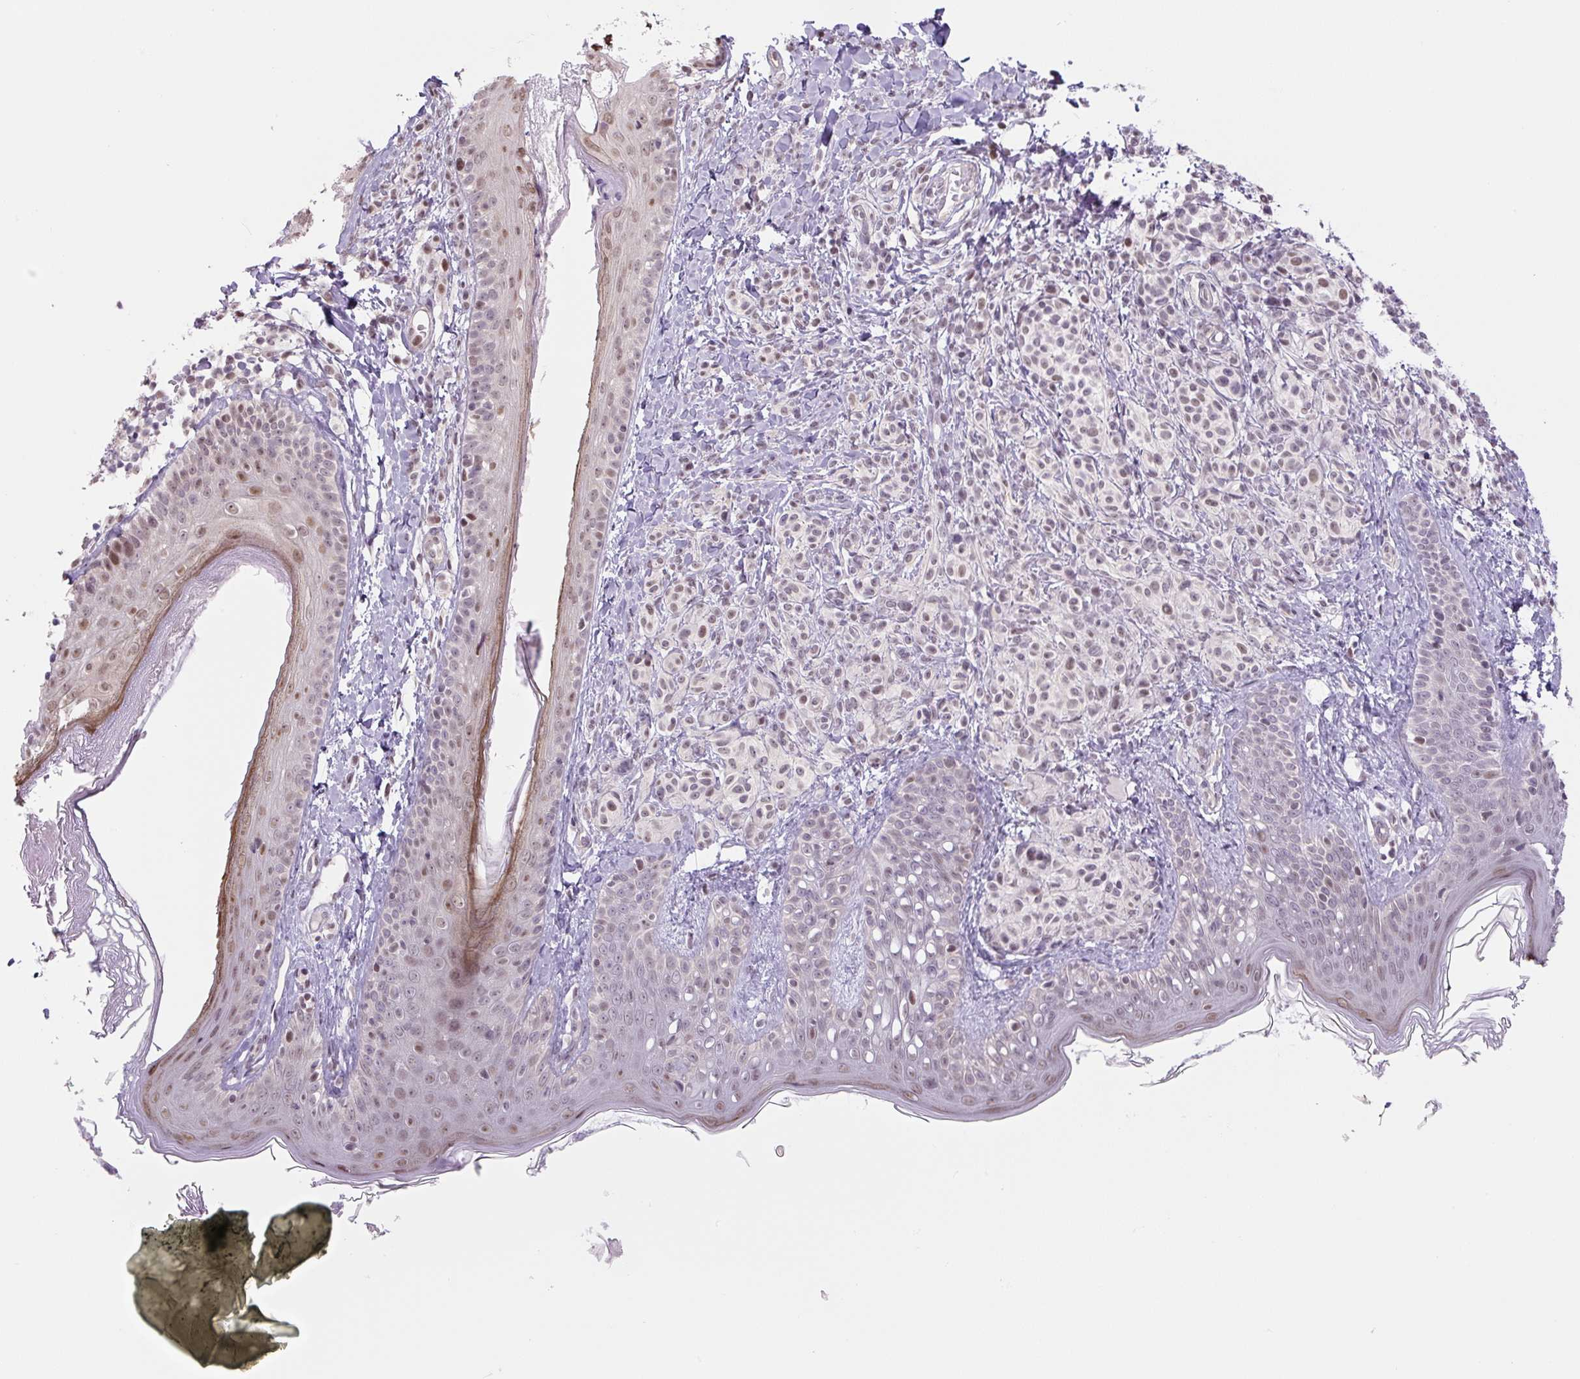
{"staining": {"intensity": "moderate", "quantity": "25%-75%", "location": "nuclear"}, "tissue": "skin", "cell_type": "Fibroblasts", "image_type": "normal", "snomed": [{"axis": "morphology", "description": "Normal tissue, NOS"}, {"axis": "topography", "description": "Skin"}], "caption": "Immunohistochemical staining of benign human skin shows medium levels of moderate nuclear staining in approximately 25%-75% of fibroblasts. Immunohistochemistry stains the protein of interest in brown and the nuclei are stained blue.", "gene": "TCFL5", "patient": {"sex": "male", "age": 16}}